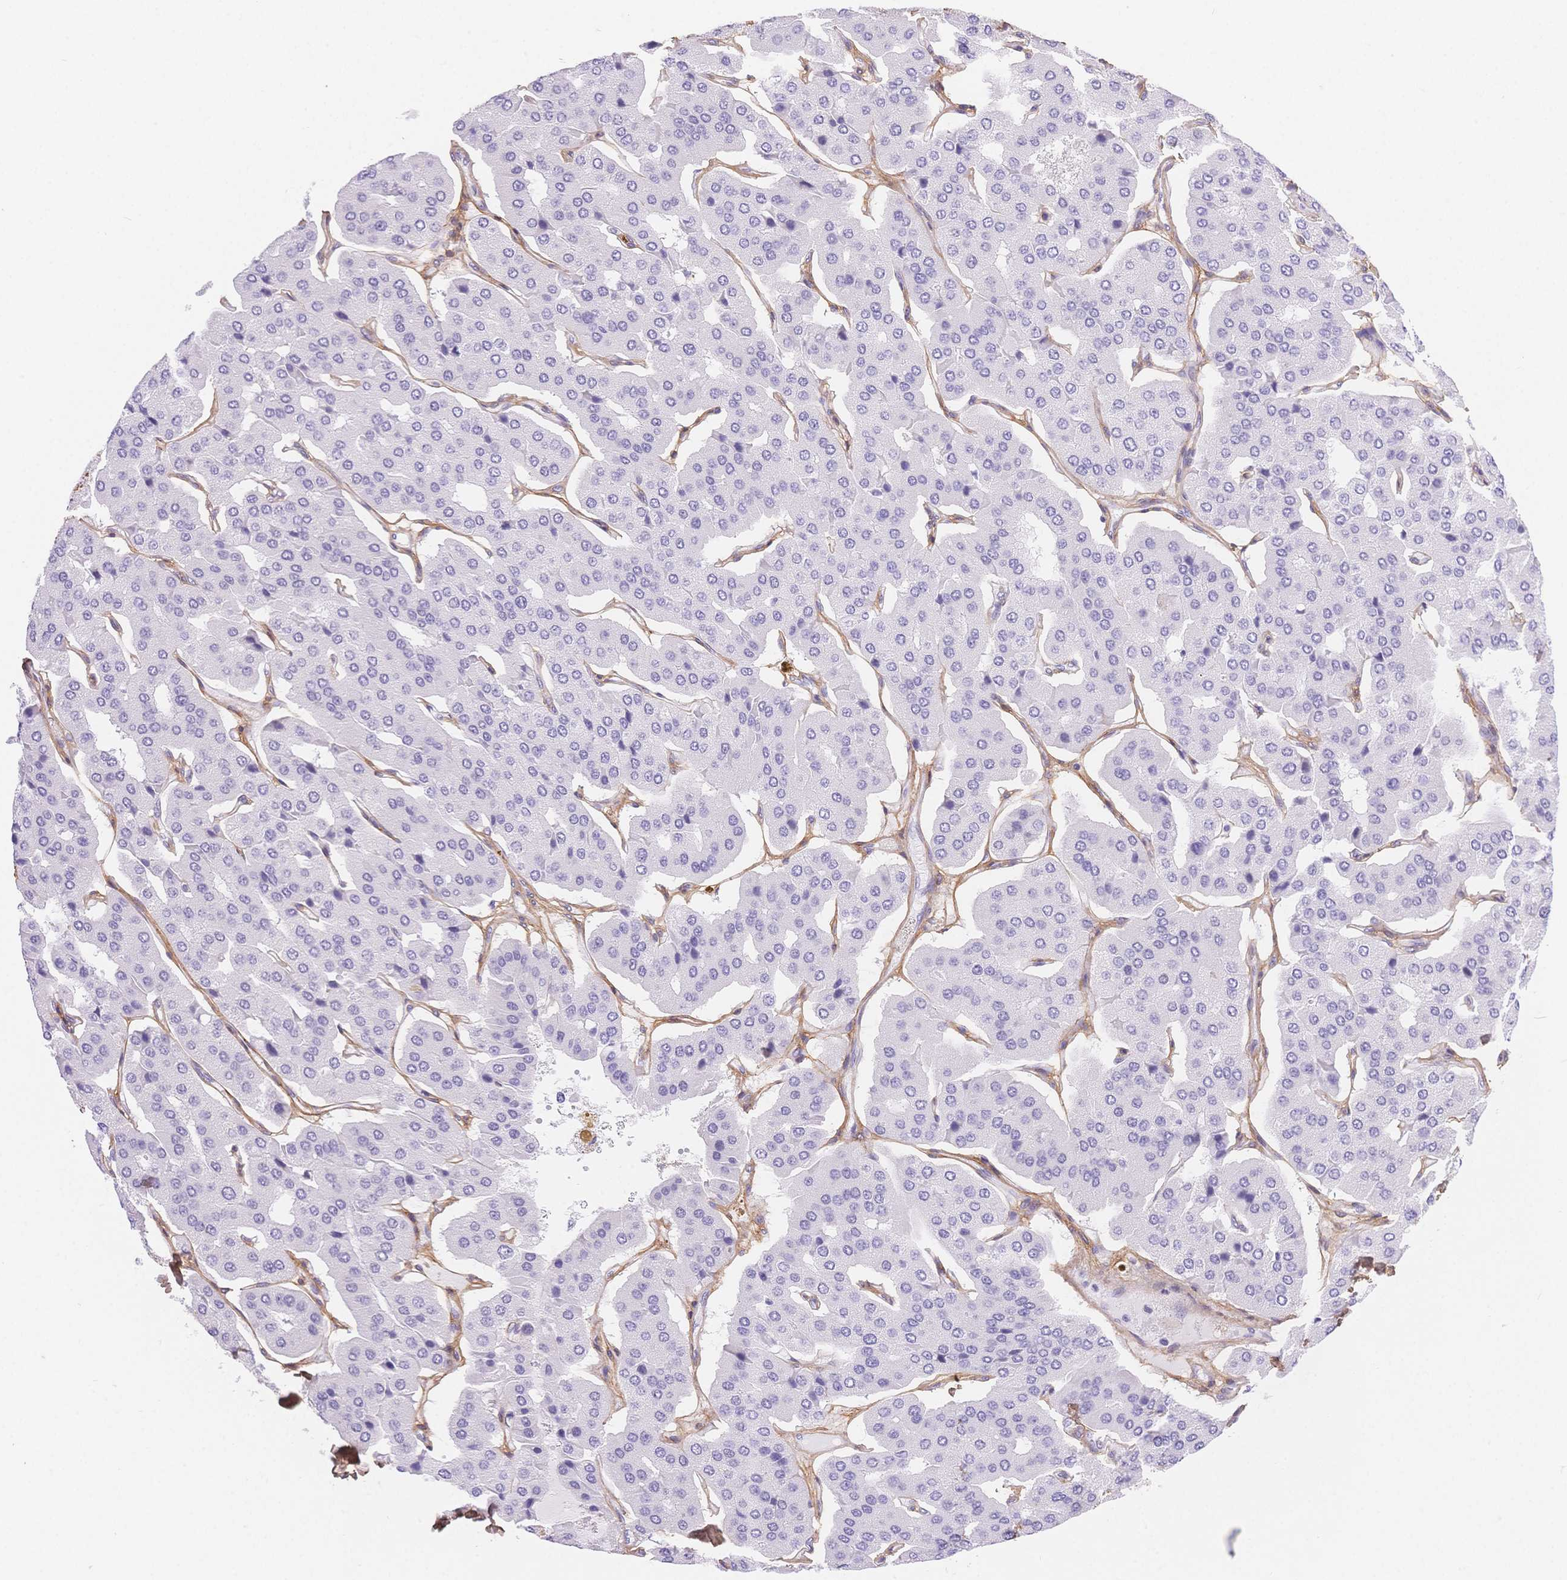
{"staining": {"intensity": "negative", "quantity": "none", "location": "none"}, "tissue": "parathyroid gland", "cell_type": "Glandular cells", "image_type": "normal", "snomed": [{"axis": "morphology", "description": "Normal tissue, NOS"}, {"axis": "morphology", "description": "Adenoma, NOS"}, {"axis": "topography", "description": "Parathyroid gland"}], "caption": "Histopathology image shows no significant protein staining in glandular cells of unremarkable parathyroid gland. The staining is performed using DAB (3,3'-diaminobenzidine) brown chromogen with nuclei counter-stained in using hematoxylin.", "gene": "PDZD2", "patient": {"sex": "female", "age": 86}}